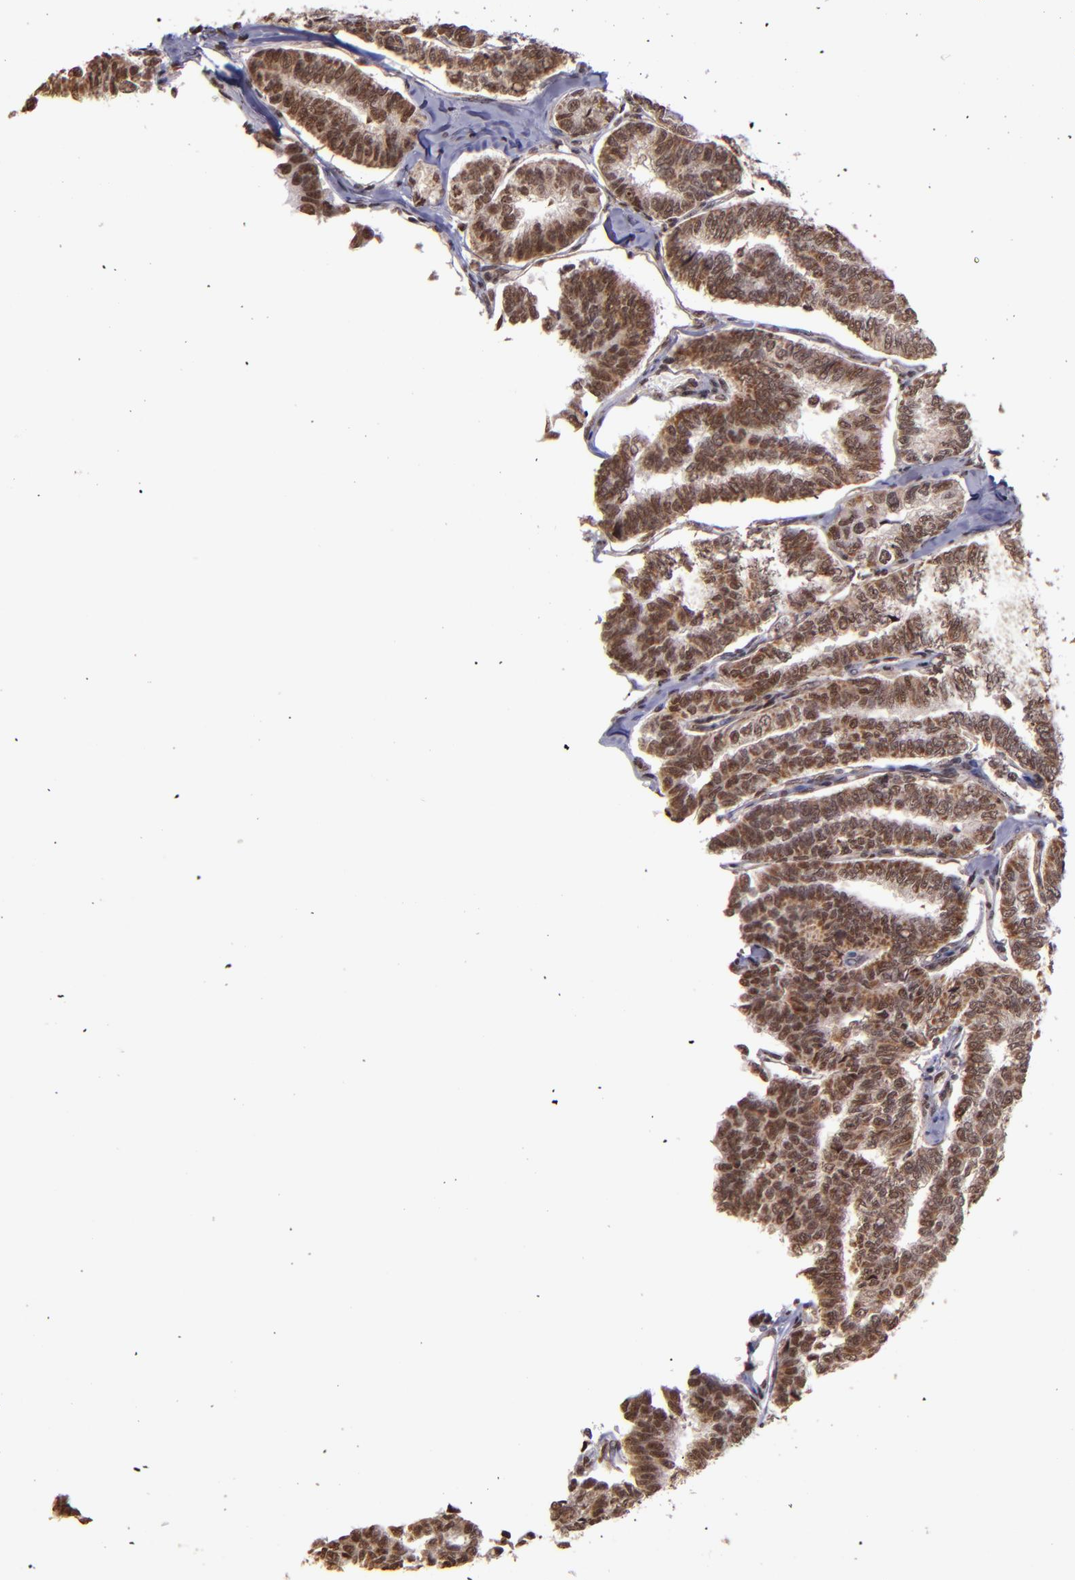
{"staining": {"intensity": "moderate", "quantity": ">75%", "location": "cytoplasmic/membranous,nuclear"}, "tissue": "thyroid cancer", "cell_type": "Tumor cells", "image_type": "cancer", "snomed": [{"axis": "morphology", "description": "Papillary adenocarcinoma, NOS"}, {"axis": "topography", "description": "Thyroid gland"}], "caption": "Approximately >75% of tumor cells in human thyroid papillary adenocarcinoma display moderate cytoplasmic/membranous and nuclear protein positivity as visualized by brown immunohistochemical staining.", "gene": "CECR2", "patient": {"sex": "female", "age": 35}}